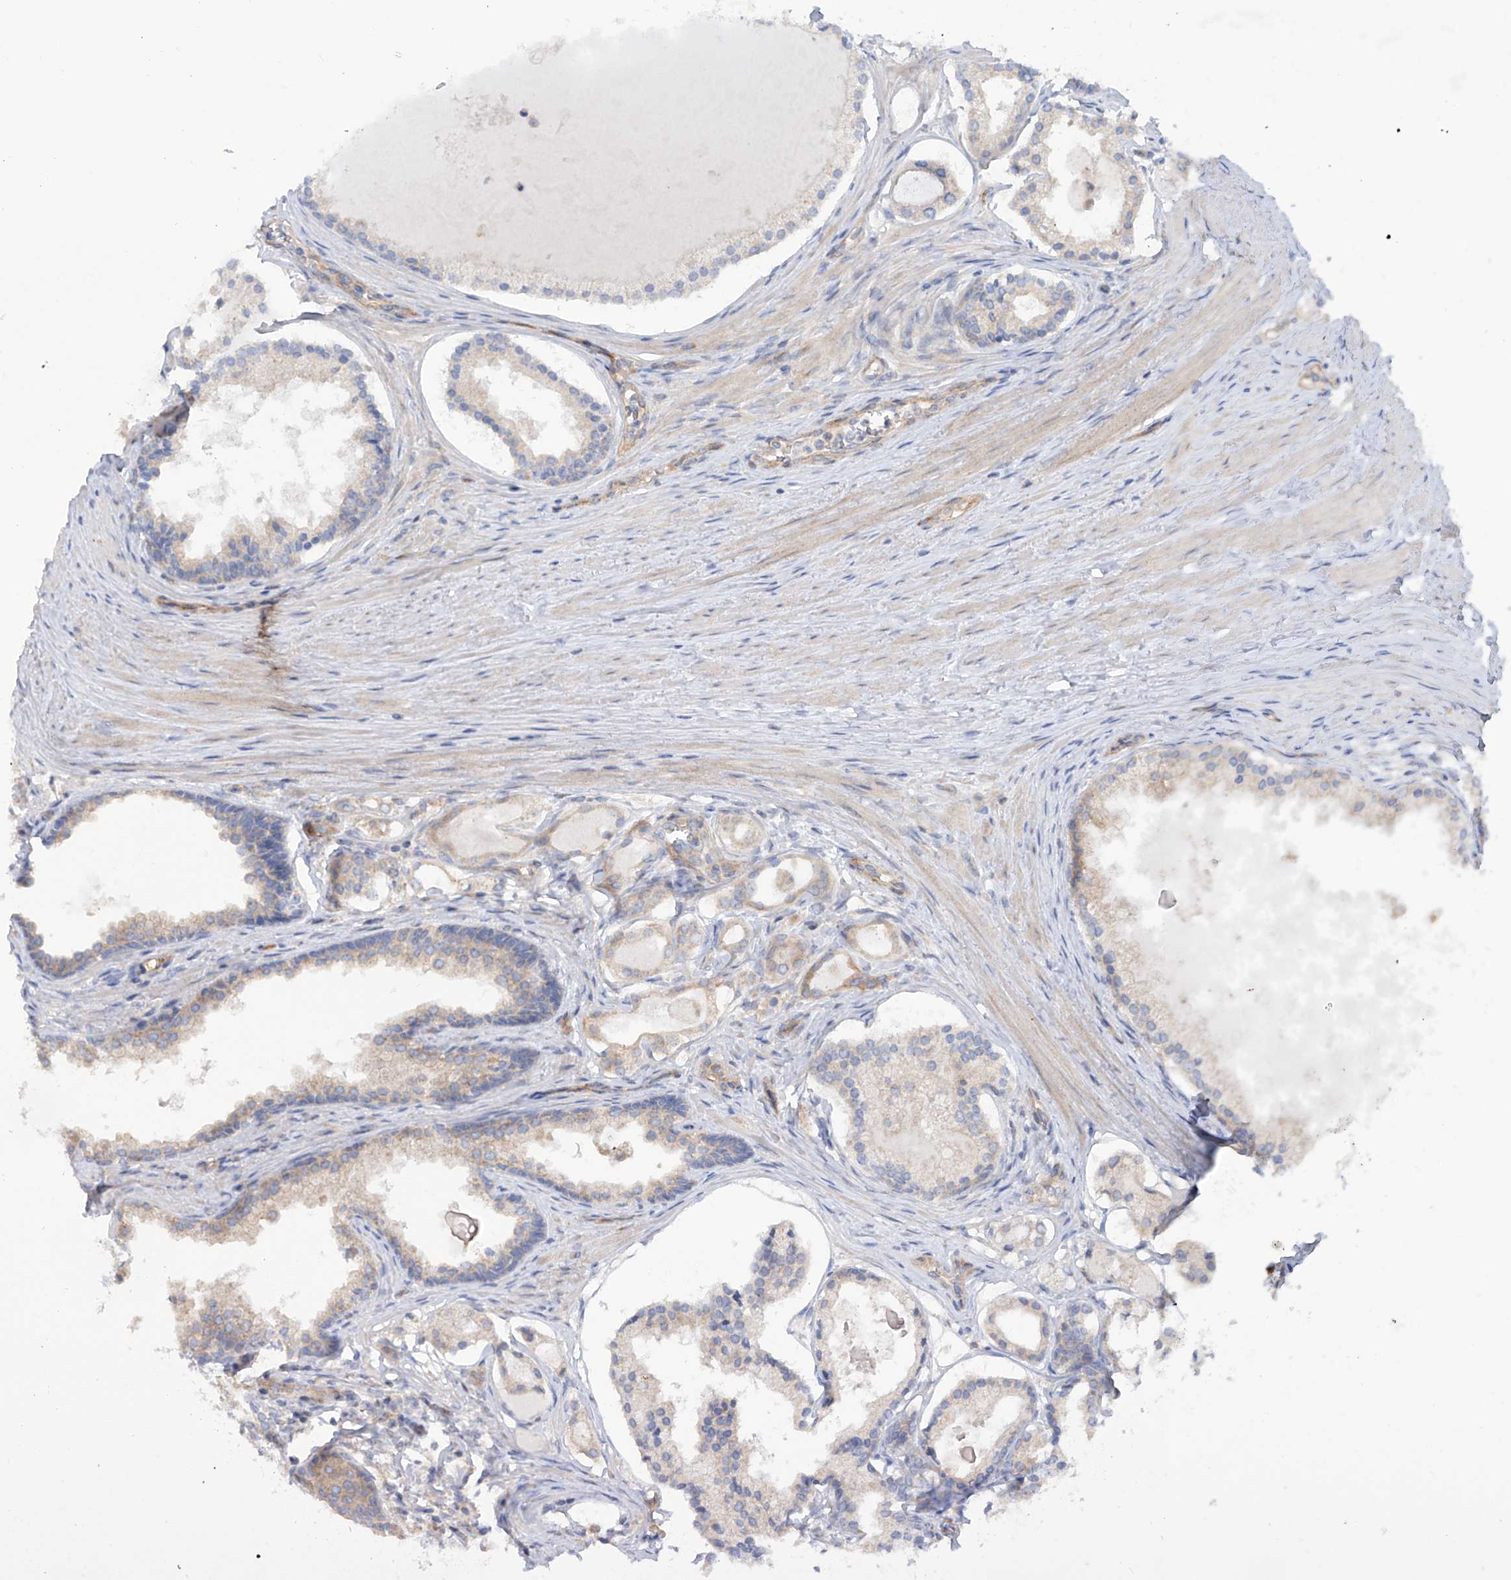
{"staining": {"intensity": "negative", "quantity": "none", "location": "none"}, "tissue": "prostate cancer", "cell_type": "Tumor cells", "image_type": "cancer", "snomed": [{"axis": "morphology", "description": "Adenocarcinoma, High grade"}, {"axis": "topography", "description": "Prostate"}], "caption": "An immunohistochemistry histopathology image of prostate cancer is shown. There is no staining in tumor cells of prostate cancer.", "gene": "TMEM209", "patient": {"sex": "male", "age": 68}}